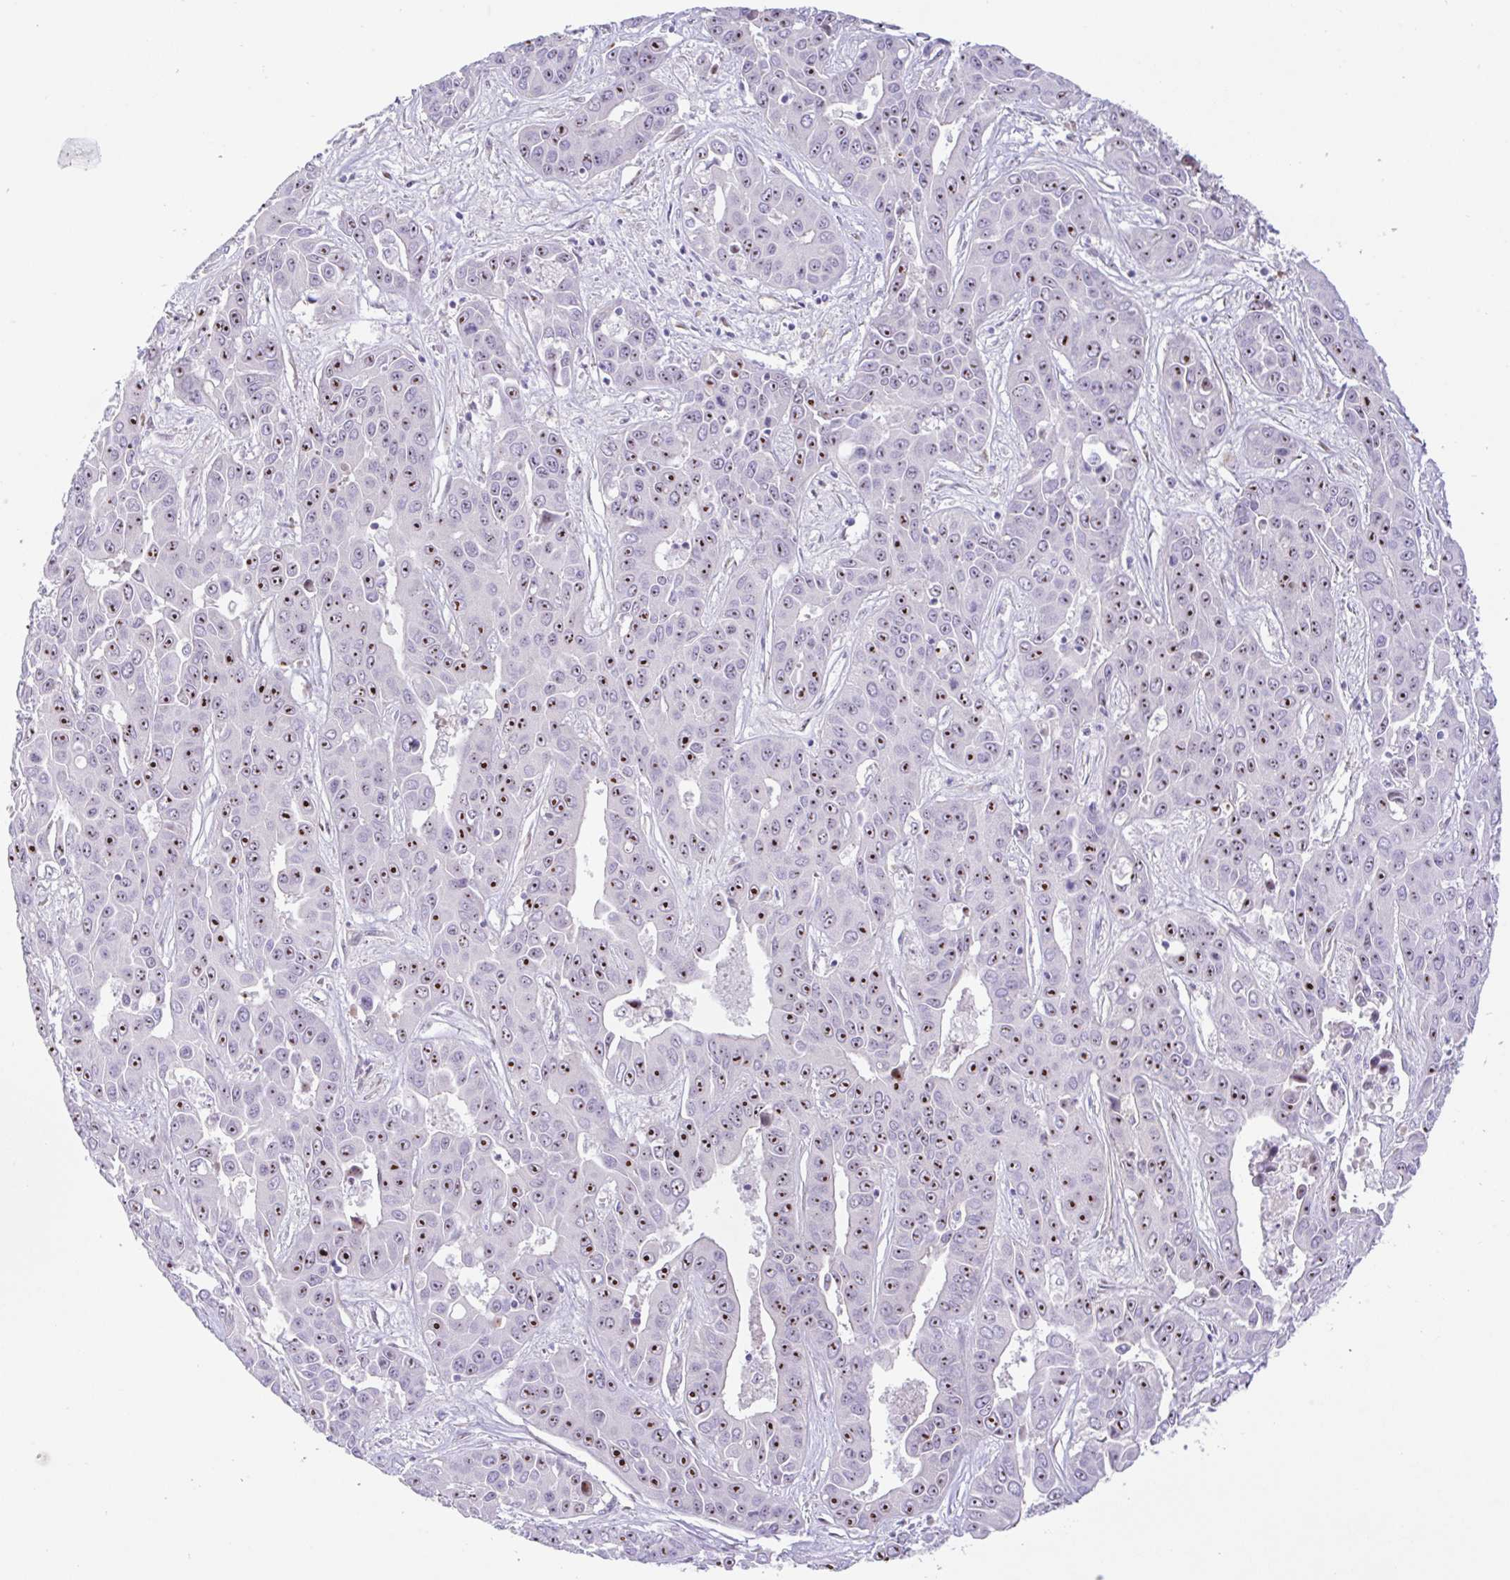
{"staining": {"intensity": "strong", "quantity": "25%-75%", "location": "nuclear"}, "tissue": "liver cancer", "cell_type": "Tumor cells", "image_type": "cancer", "snomed": [{"axis": "morphology", "description": "Cholangiocarcinoma"}, {"axis": "topography", "description": "Liver"}], "caption": "Liver cancer was stained to show a protein in brown. There is high levels of strong nuclear staining in approximately 25%-75% of tumor cells. (IHC, brightfield microscopy, high magnification).", "gene": "MXRA8", "patient": {"sex": "female", "age": 52}}